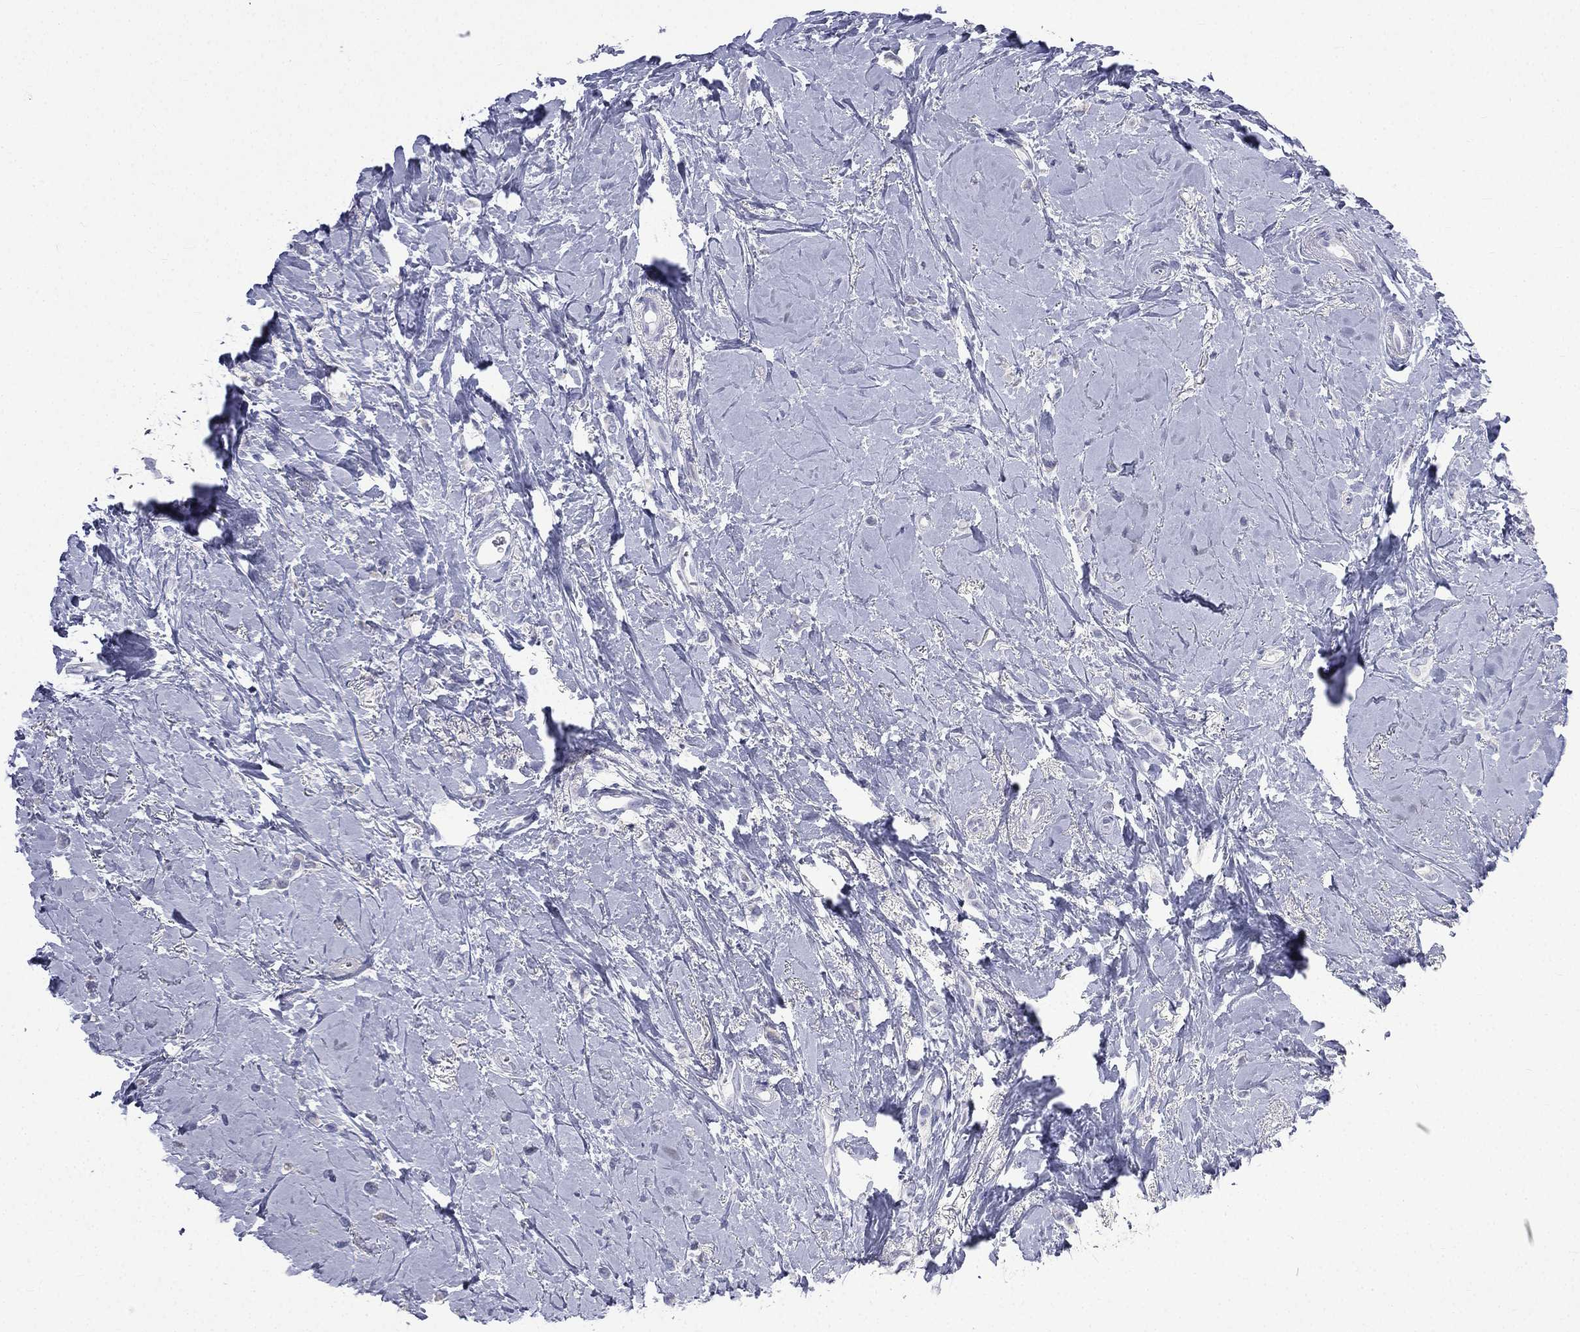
{"staining": {"intensity": "negative", "quantity": "none", "location": "none"}, "tissue": "breast cancer", "cell_type": "Tumor cells", "image_type": "cancer", "snomed": [{"axis": "morphology", "description": "Lobular carcinoma"}, {"axis": "topography", "description": "Breast"}], "caption": "An immunohistochemistry (IHC) histopathology image of breast cancer (lobular carcinoma) is shown. There is no staining in tumor cells of breast cancer (lobular carcinoma).", "gene": "CES2", "patient": {"sex": "female", "age": 66}}